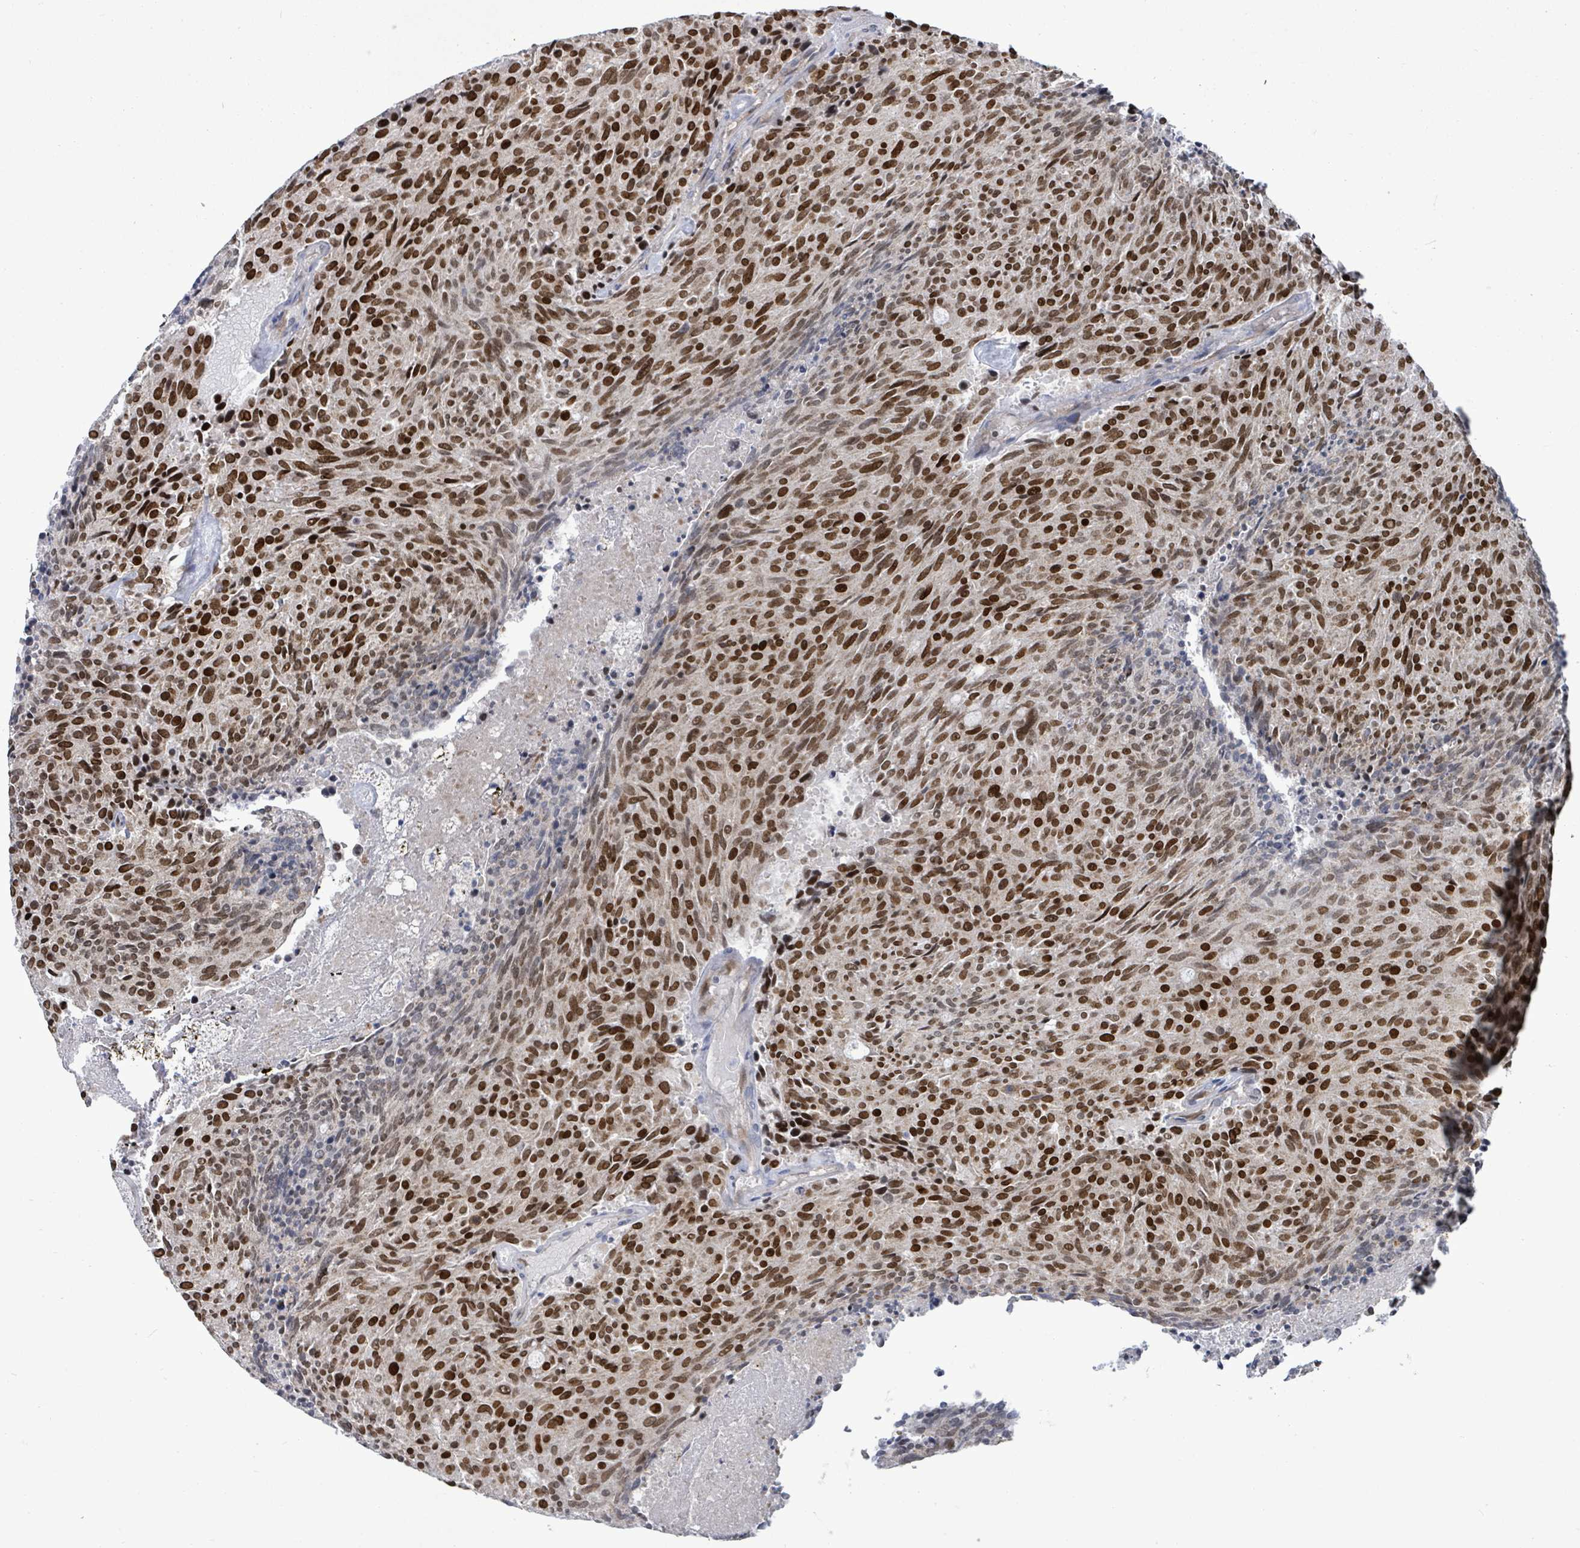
{"staining": {"intensity": "strong", "quantity": ">75%", "location": "nuclear"}, "tissue": "carcinoid", "cell_type": "Tumor cells", "image_type": "cancer", "snomed": [{"axis": "morphology", "description": "Carcinoid, malignant, NOS"}, {"axis": "topography", "description": "Pancreas"}], "caption": "IHC (DAB (3,3'-diaminobenzidine)) staining of human malignant carcinoid exhibits strong nuclear protein positivity in approximately >75% of tumor cells.", "gene": "ZFPM1", "patient": {"sex": "female", "age": 54}}